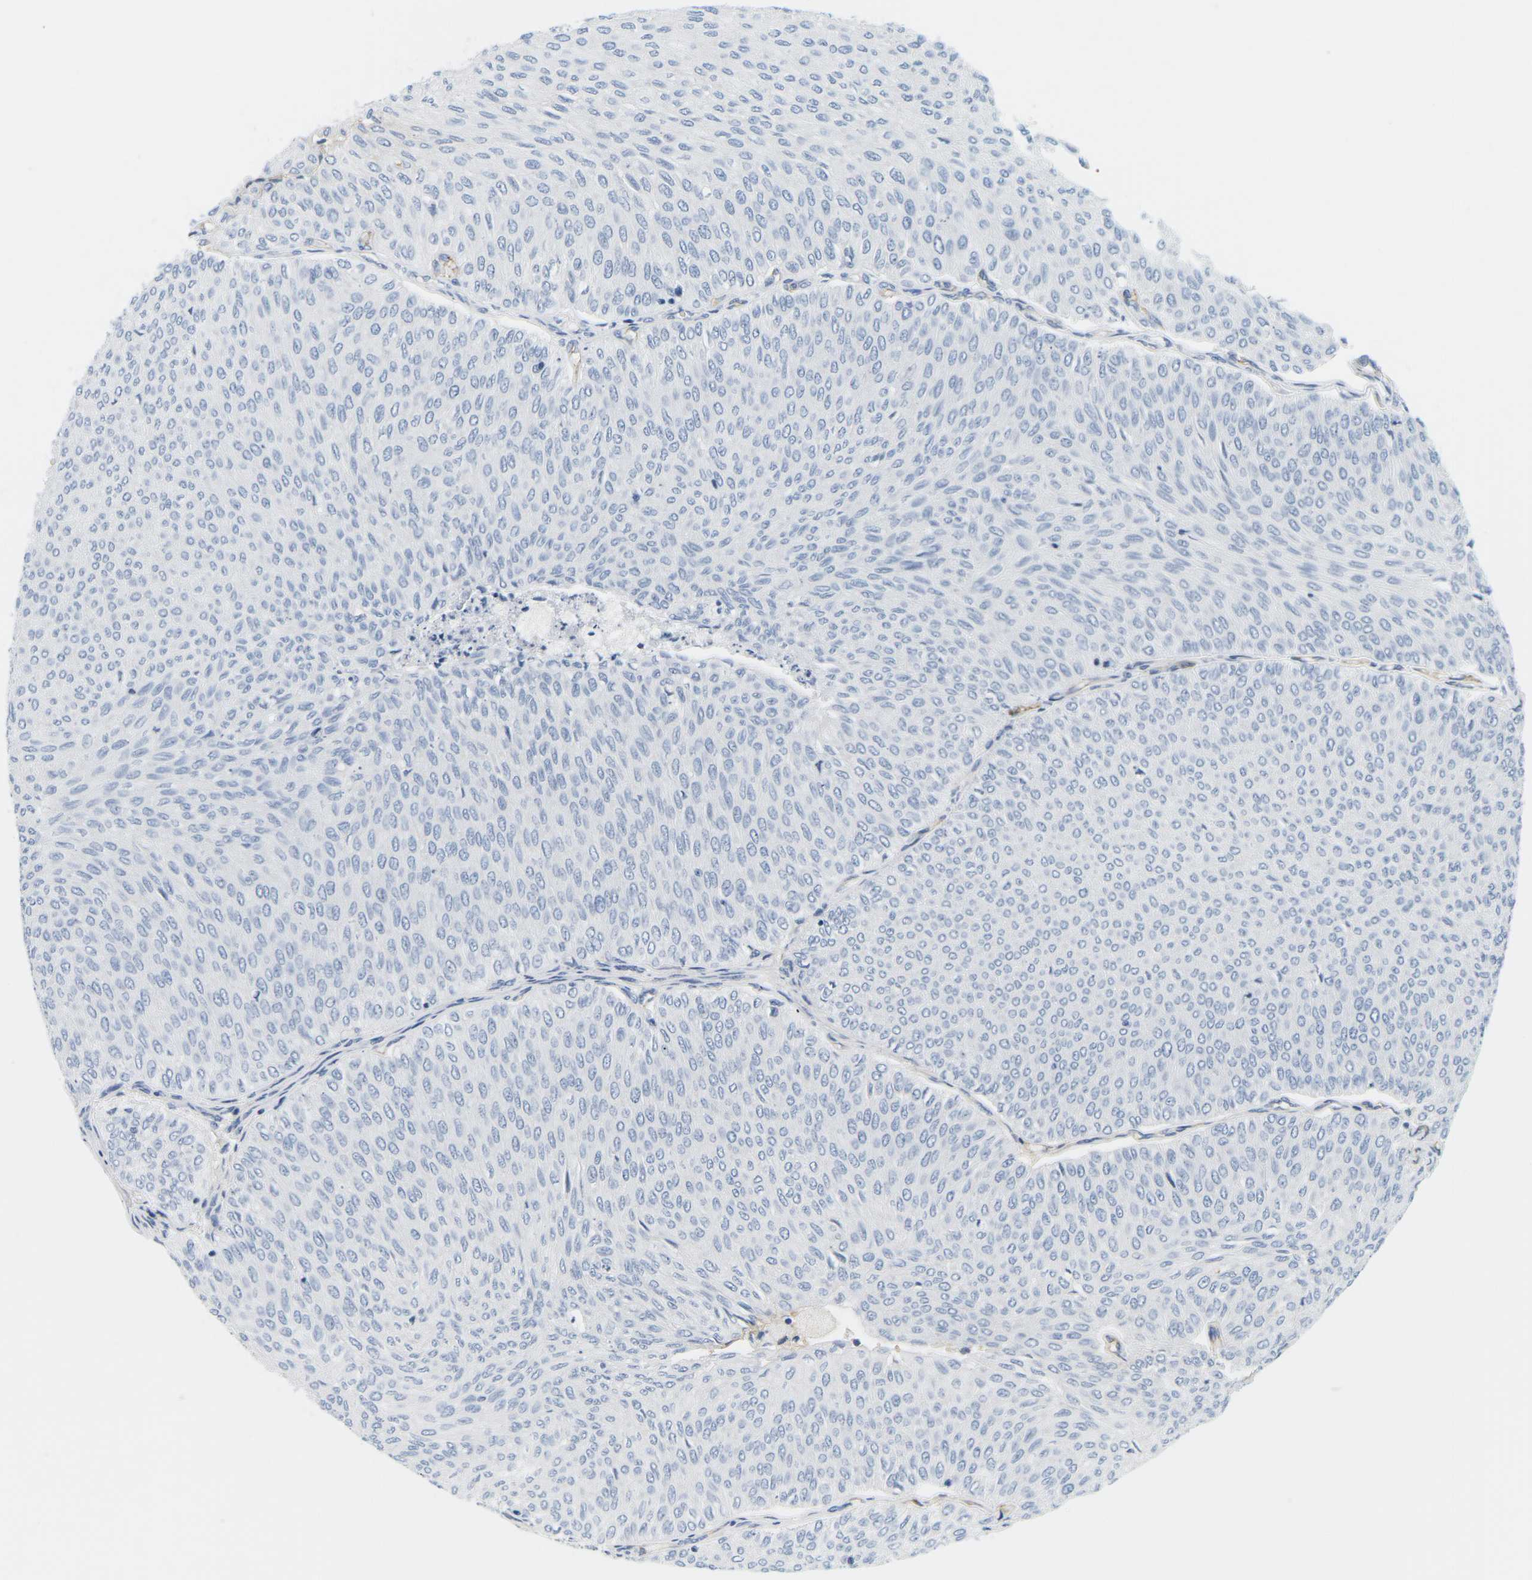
{"staining": {"intensity": "negative", "quantity": "none", "location": "none"}, "tissue": "urothelial cancer", "cell_type": "Tumor cells", "image_type": "cancer", "snomed": [{"axis": "morphology", "description": "Urothelial carcinoma, Low grade"}, {"axis": "topography", "description": "Urinary bladder"}], "caption": "High power microscopy histopathology image of an immunohistochemistry micrograph of urothelial carcinoma (low-grade), revealing no significant expression in tumor cells.", "gene": "APOB", "patient": {"sex": "male", "age": 78}}